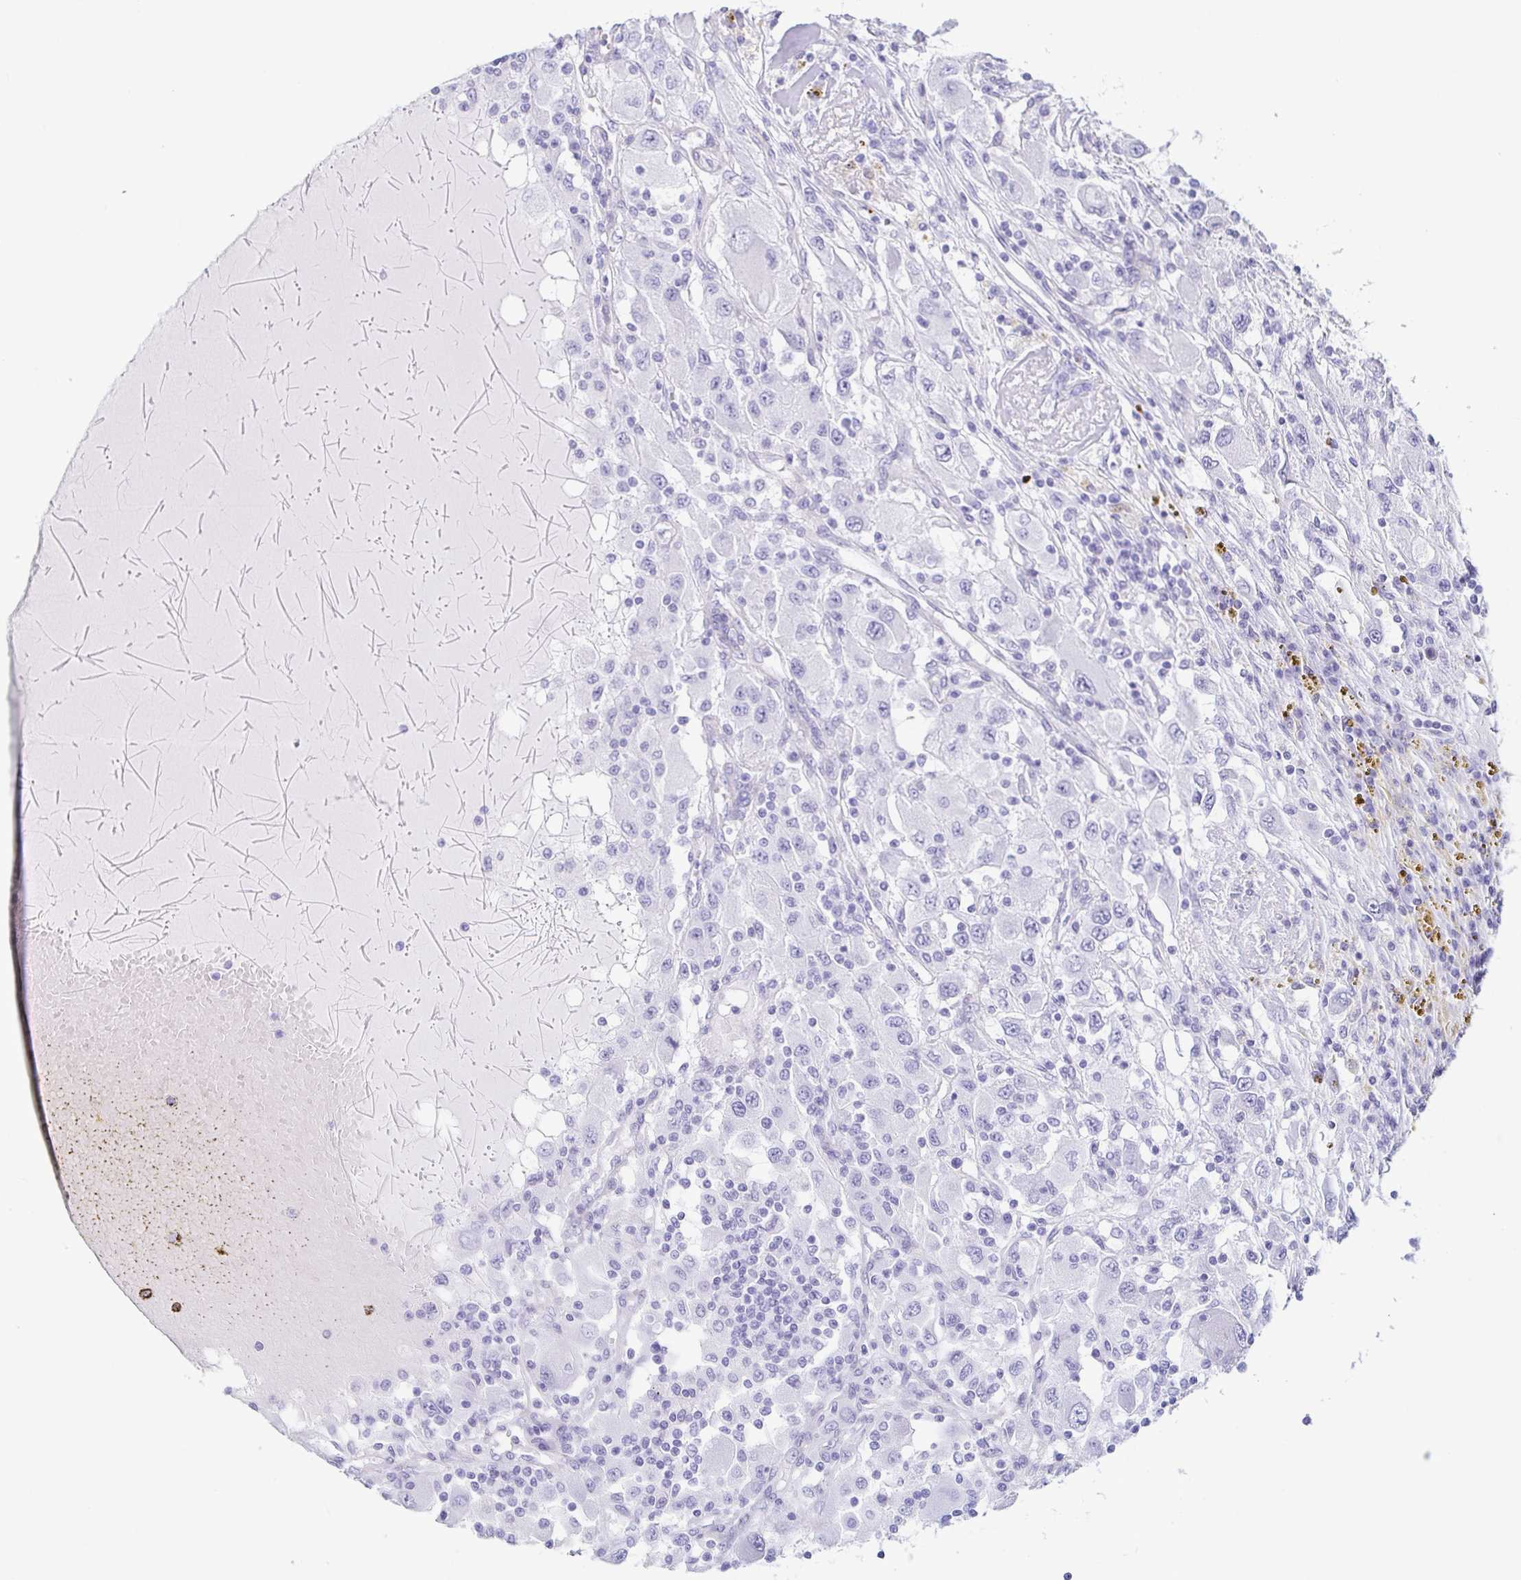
{"staining": {"intensity": "negative", "quantity": "none", "location": "none"}, "tissue": "renal cancer", "cell_type": "Tumor cells", "image_type": "cancer", "snomed": [{"axis": "morphology", "description": "Adenocarcinoma, NOS"}, {"axis": "topography", "description": "Kidney"}], "caption": "Protein analysis of renal cancer shows no significant positivity in tumor cells.", "gene": "PRR4", "patient": {"sex": "female", "age": 67}}